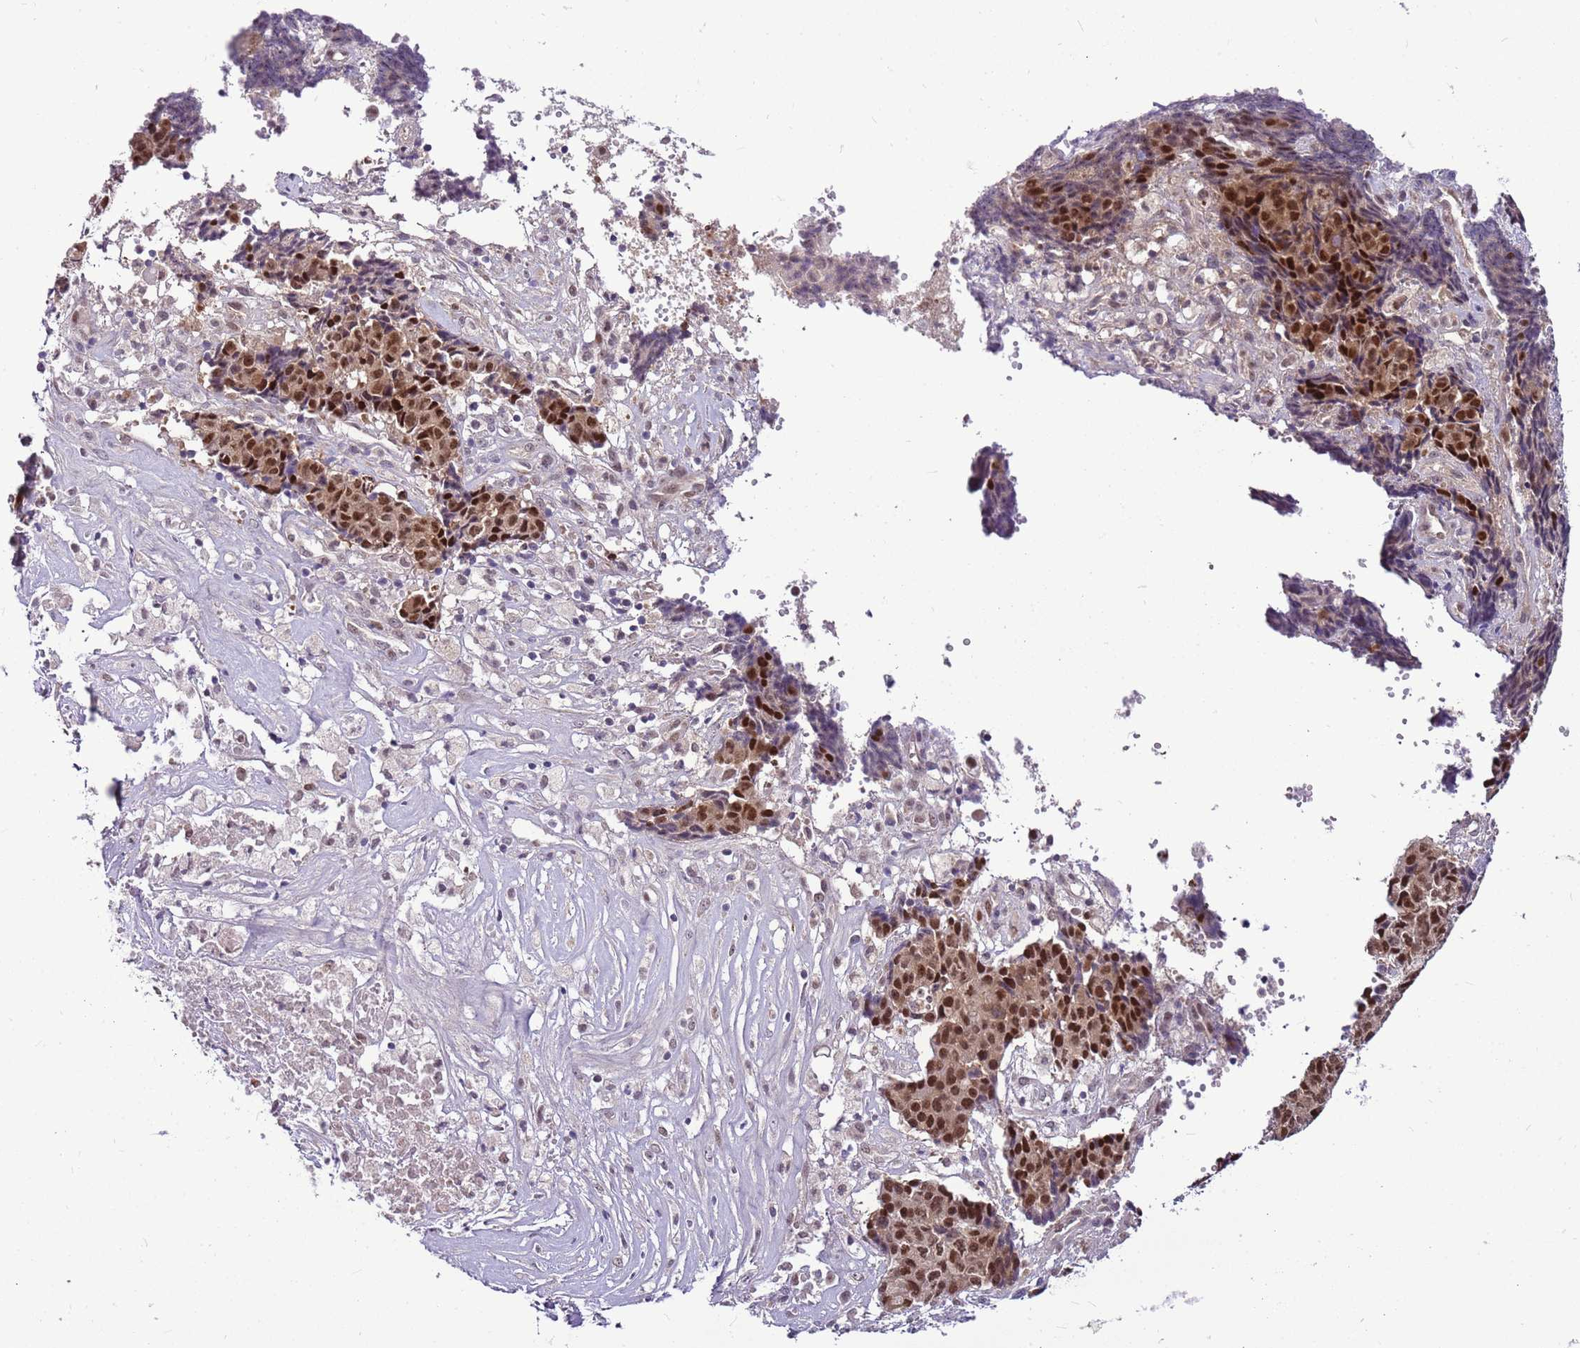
{"staining": {"intensity": "strong", "quantity": ">75%", "location": "nuclear"}, "tissue": "ovarian cancer", "cell_type": "Tumor cells", "image_type": "cancer", "snomed": [{"axis": "morphology", "description": "Carcinoma, endometroid"}, {"axis": "topography", "description": "Ovary"}], "caption": "Ovarian cancer (endometroid carcinoma) stained with DAB immunohistochemistry (IHC) displays high levels of strong nuclear expression in approximately >75% of tumor cells.", "gene": "POLE3", "patient": {"sex": "female", "age": 42}}